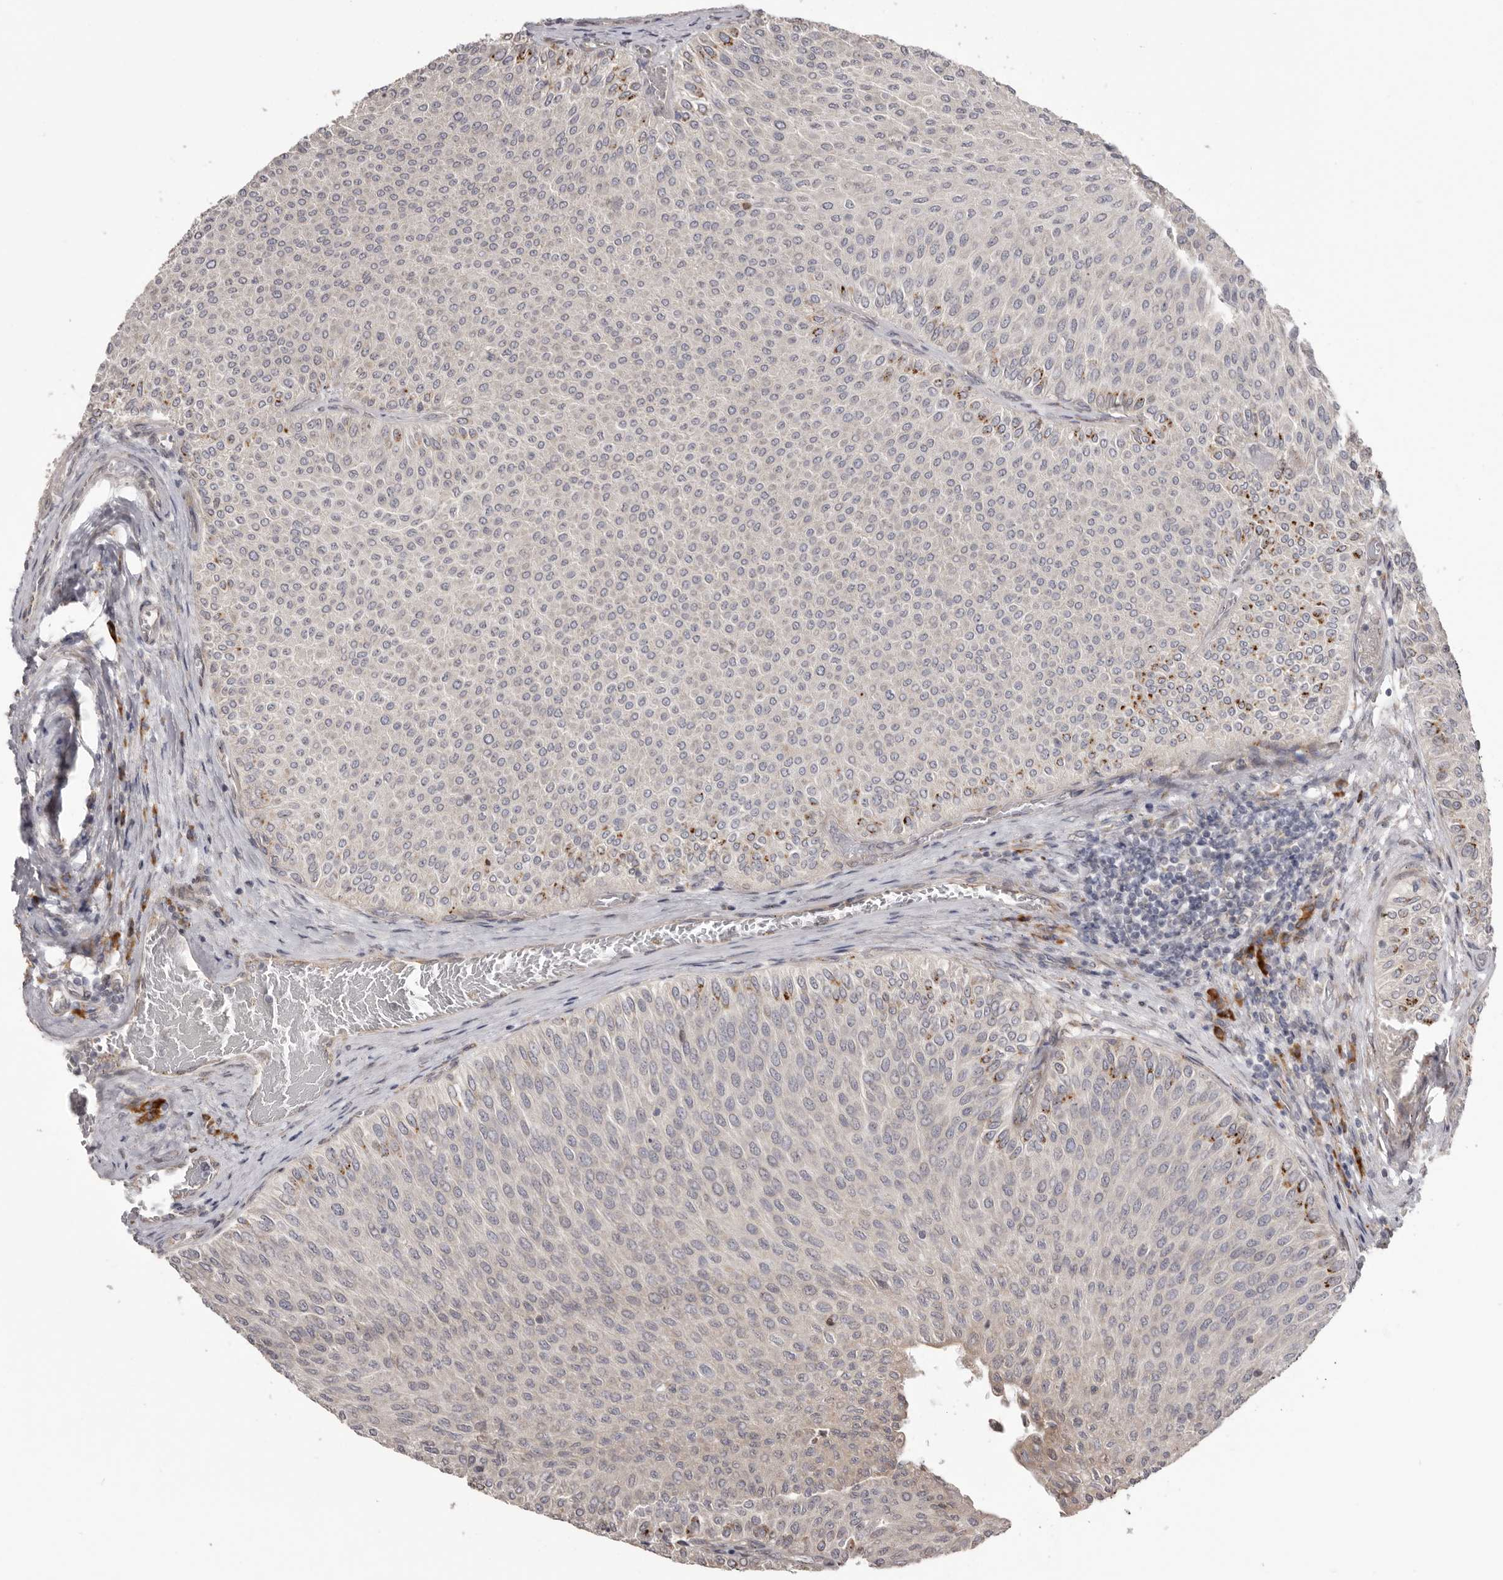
{"staining": {"intensity": "moderate", "quantity": "<25%", "location": "cytoplasmic/membranous"}, "tissue": "urothelial cancer", "cell_type": "Tumor cells", "image_type": "cancer", "snomed": [{"axis": "morphology", "description": "Urothelial carcinoma, Low grade"}, {"axis": "topography", "description": "Urinary bladder"}], "caption": "An immunohistochemistry micrograph of neoplastic tissue is shown. Protein staining in brown labels moderate cytoplasmic/membranous positivity in urothelial carcinoma (low-grade) within tumor cells.", "gene": "NUP43", "patient": {"sex": "male", "age": 78}}